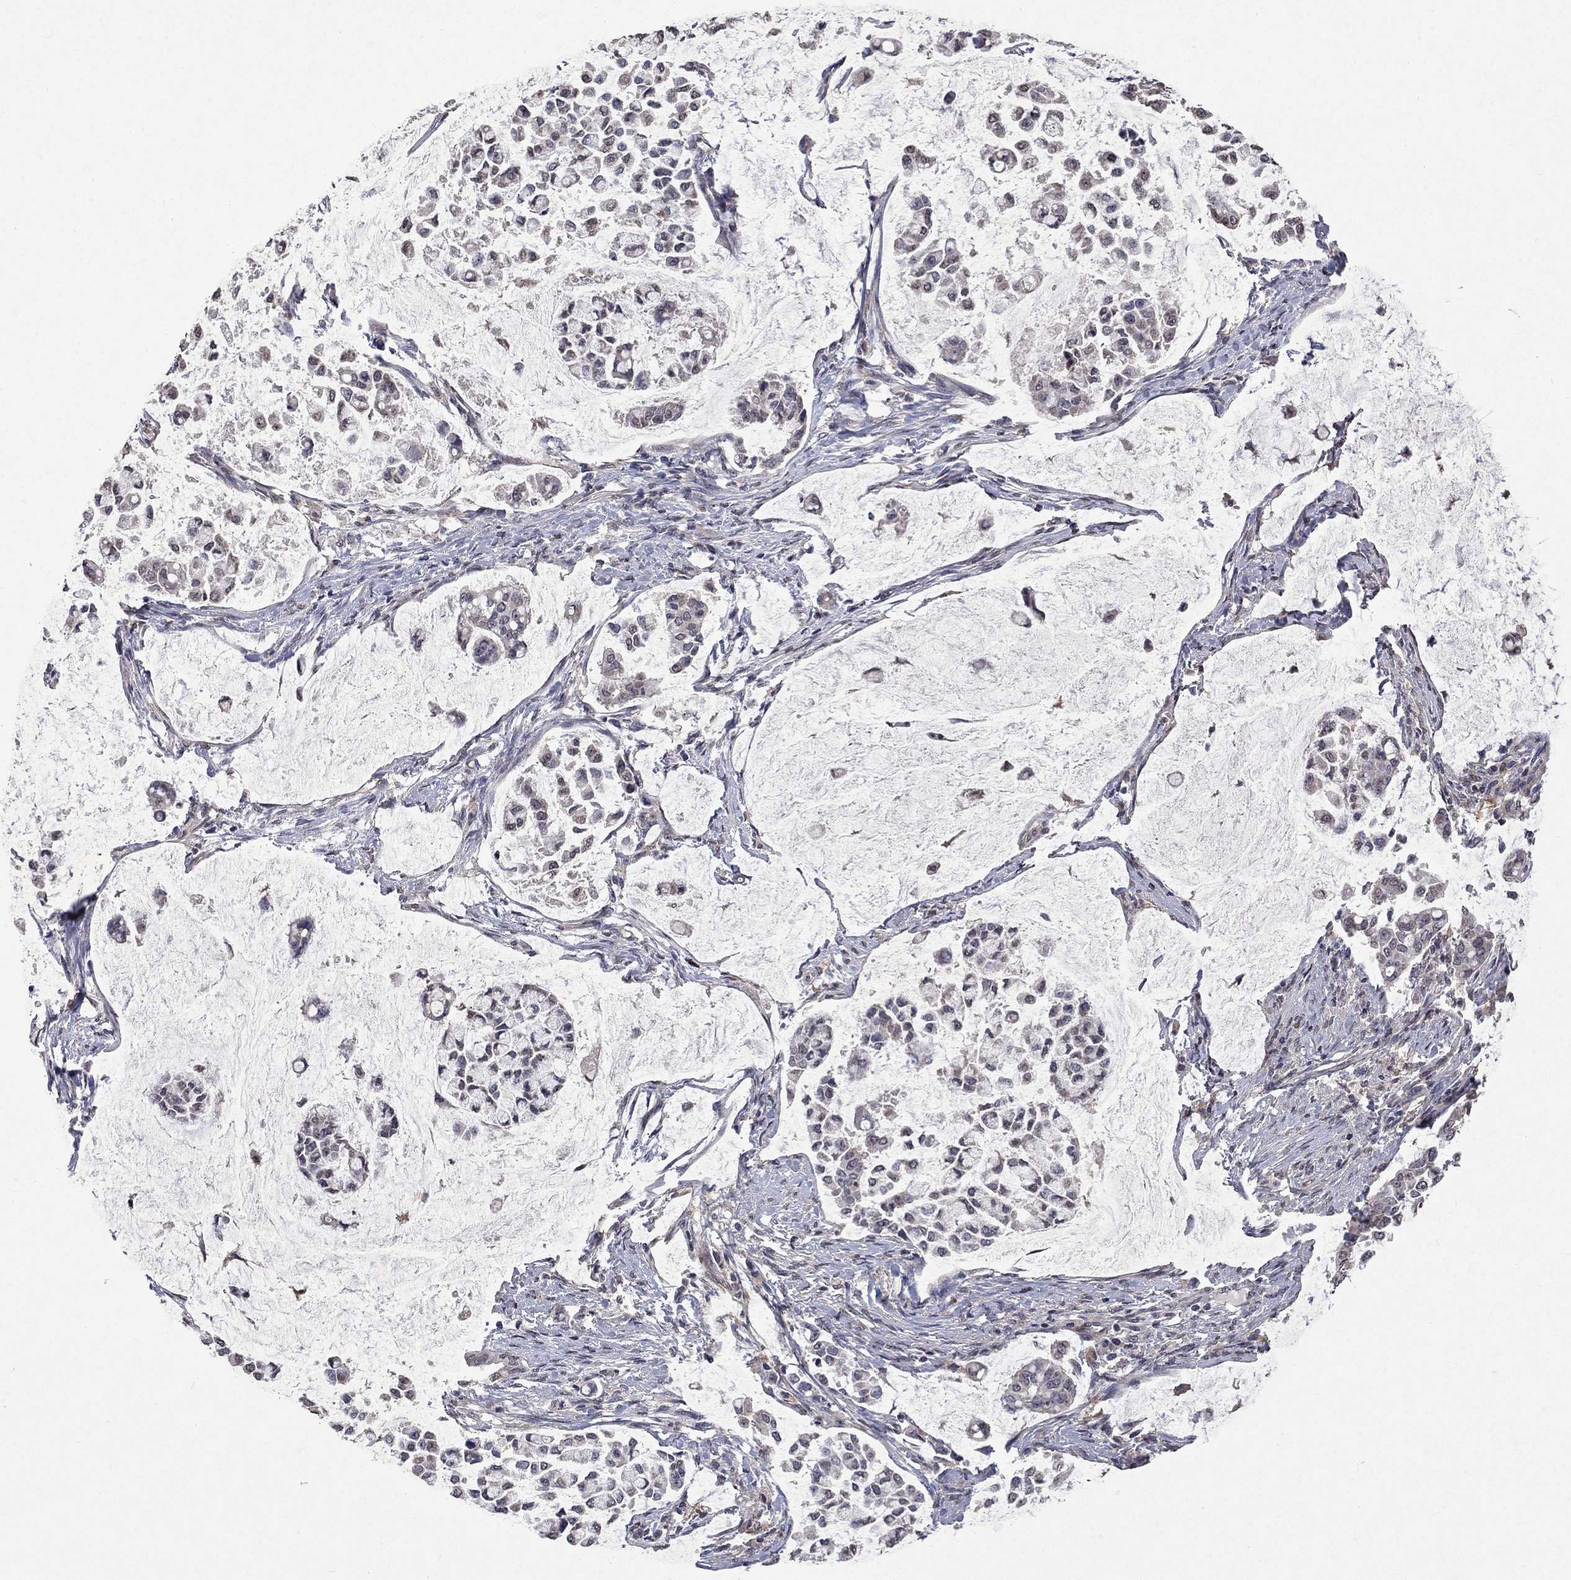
{"staining": {"intensity": "weak", "quantity": "25%-75%", "location": "cytoplasmic/membranous"}, "tissue": "stomach cancer", "cell_type": "Tumor cells", "image_type": "cancer", "snomed": [{"axis": "morphology", "description": "Adenocarcinoma, NOS"}, {"axis": "topography", "description": "Stomach"}], "caption": "A histopathology image showing weak cytoplasmic/membranous expression in about 25%-75% of tumor cells in stomach adenocarcinoma, as visualized by brown immunohistochemical staining.", "gene": "TTC38", "patient": {"sex": "male", "age": 82}}